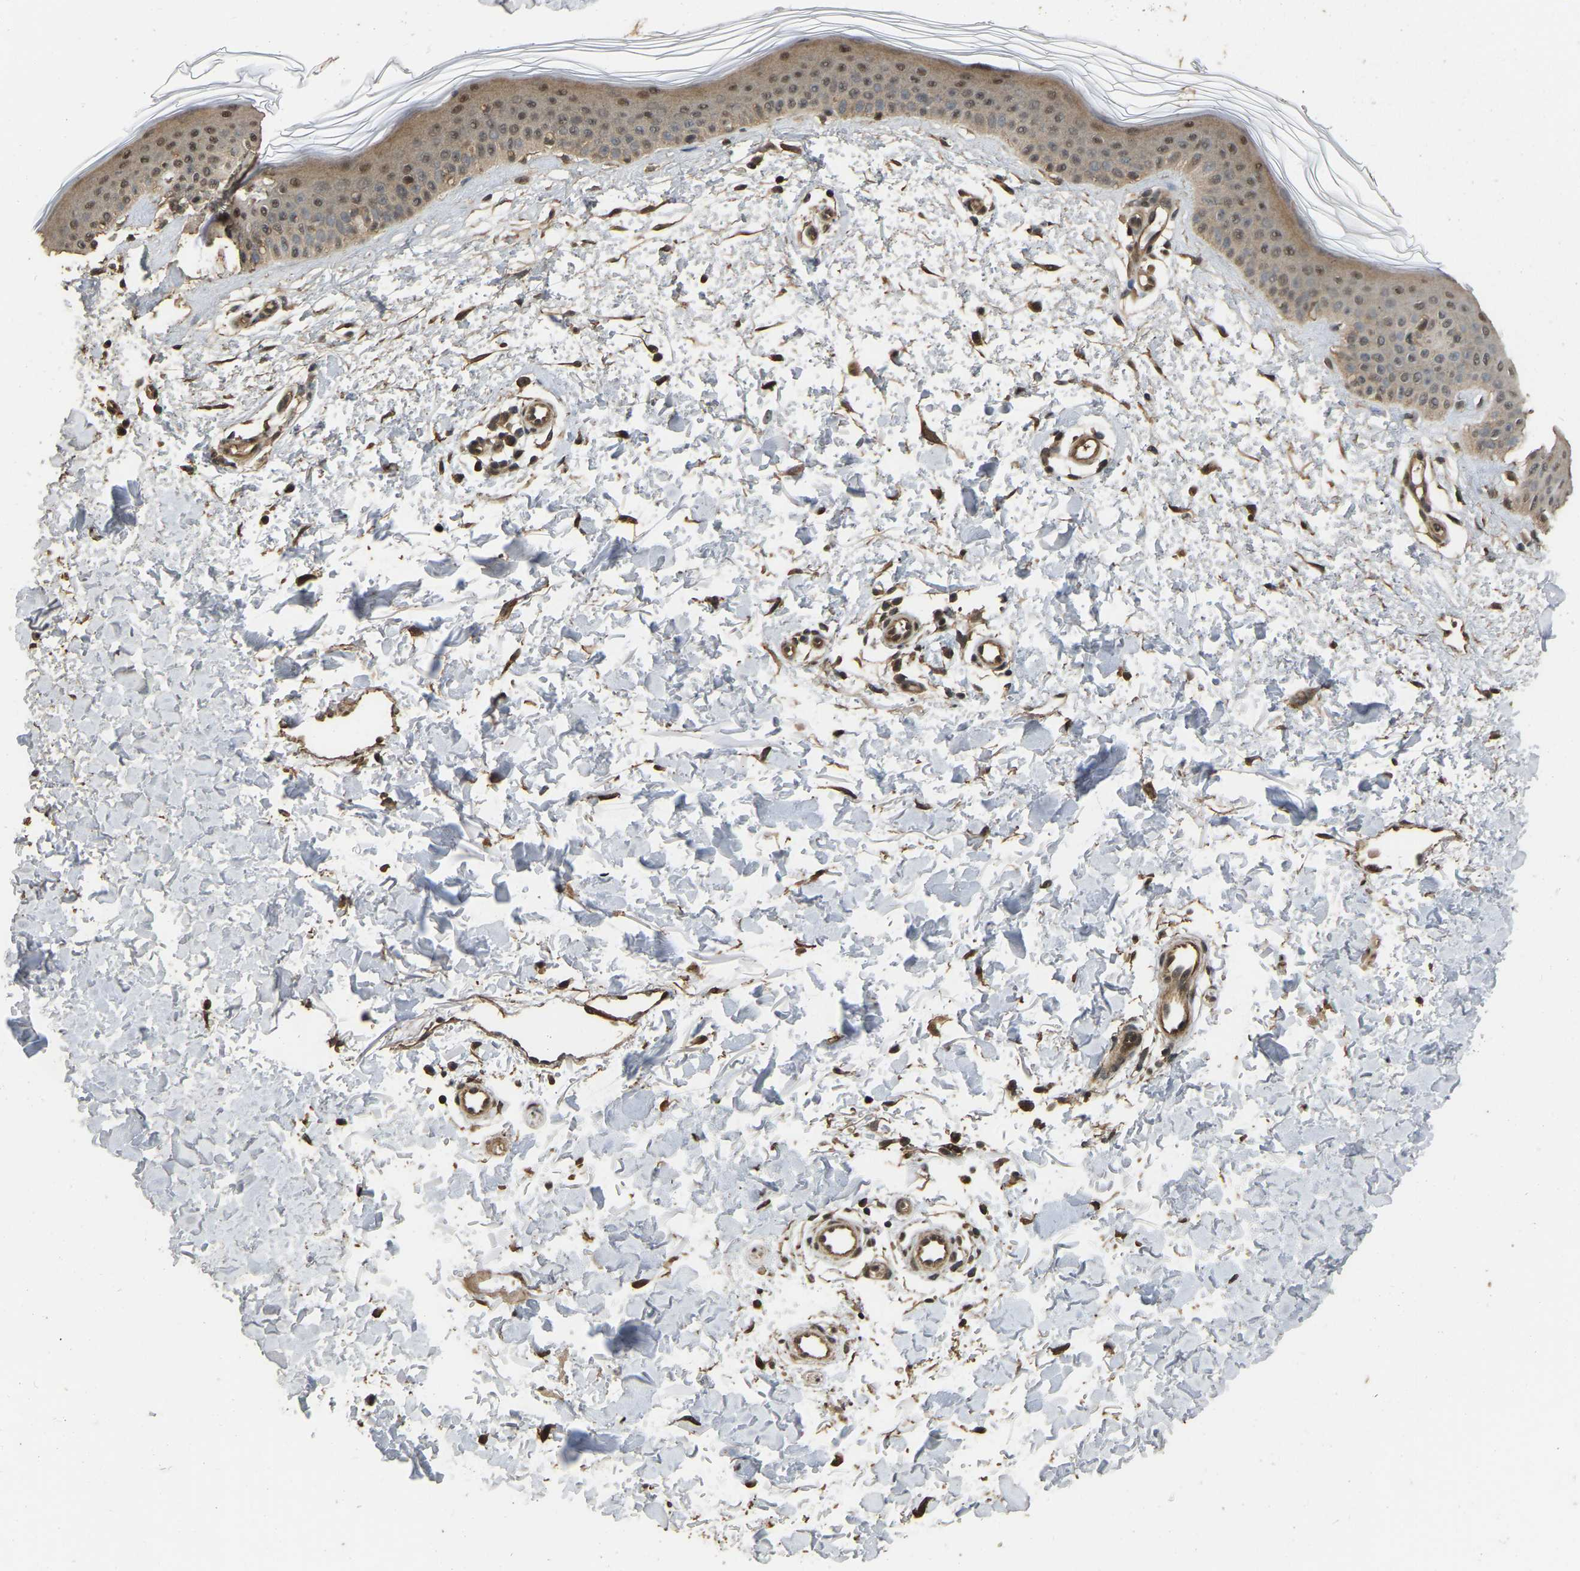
{"staining": {"intensity": "moderate", "quantity": ">75%", "location": "cytoplasmic/membranous"}, "tissue": "skin", "cell_type": "Fibroblasts", "image_type": "normal", "snomed": [{"axis": "morphology", "description": "Normal tissue, NOS"}, {"axis": "morphology", "description": "Malignant melanoma, NOS"}, {"axis": "topography", "description": "Skin"}], "caption": "Brown immunohistochemical staining in unremarkable human skin exhibits moderate cytoplasmic/membranous staining in about >75% of fibroblasts. (IHC, brightfield microscopy, high magnification).", "gene": "ARHGAP23", "patient": {"sex": "male", "age": 83}}